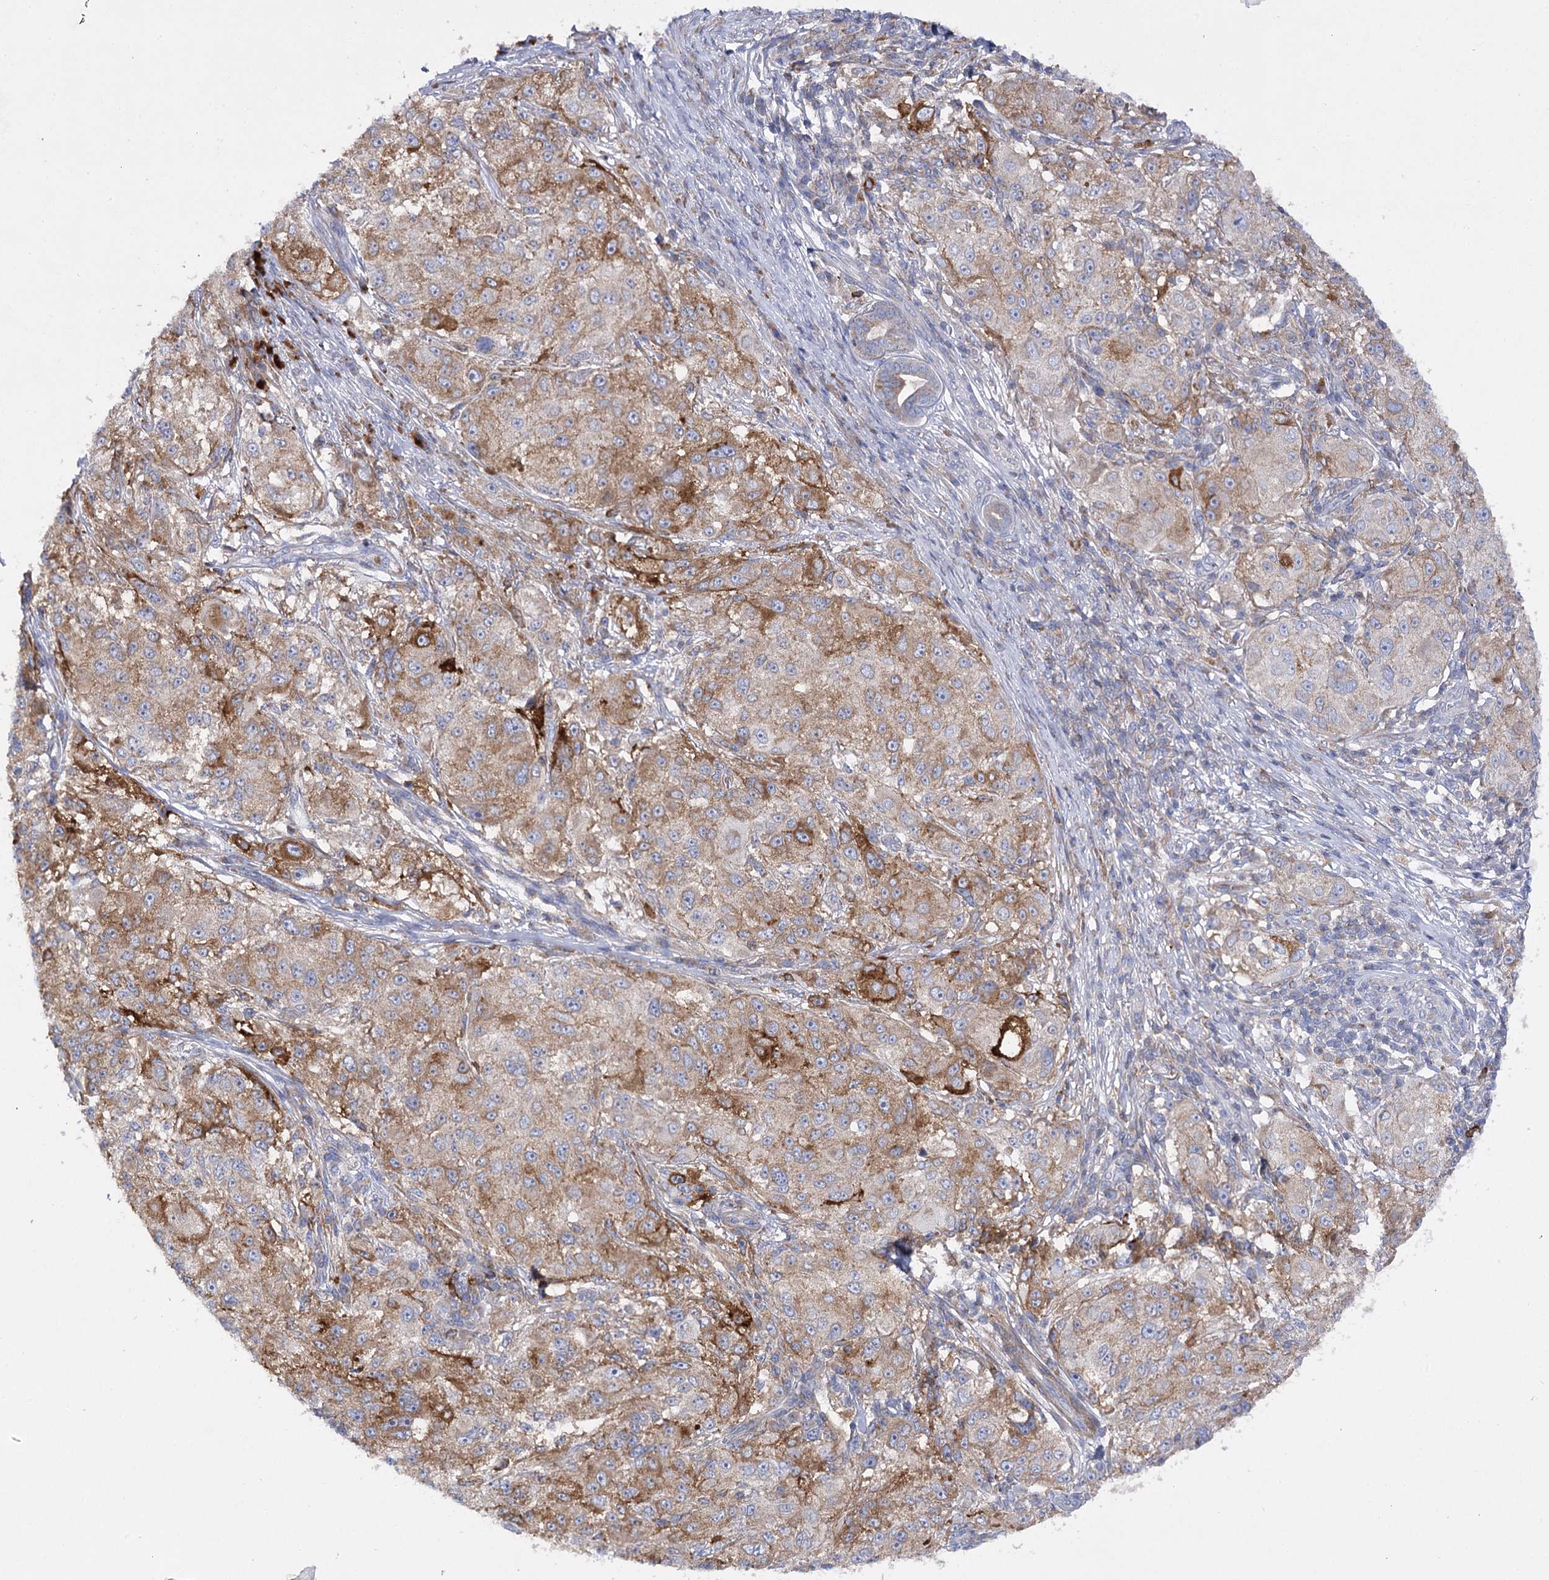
{"staining": {"intensity": "moderate", "quantity": ">75%", "location": "cytoplasmic/membranous"}, "tissue": "melanoma", "cell_type": "Tumor cells", "image_type": "cancer", "snomed": [{"axis": "morphology", "description": "Necrosis, NOS"}, {"axis": "morphology", "description": "Malignant melanoma, NOS"}, {"axis": "topography", "description": "Skin"}], "caption": "Melanoma stained with DAB IHC reveals medium levels of moderate cytoplasmic/membranous positivity in about >75% of tumor cells.", "gene": "COX15", "patient": {"sex": "female", "age": 87}}